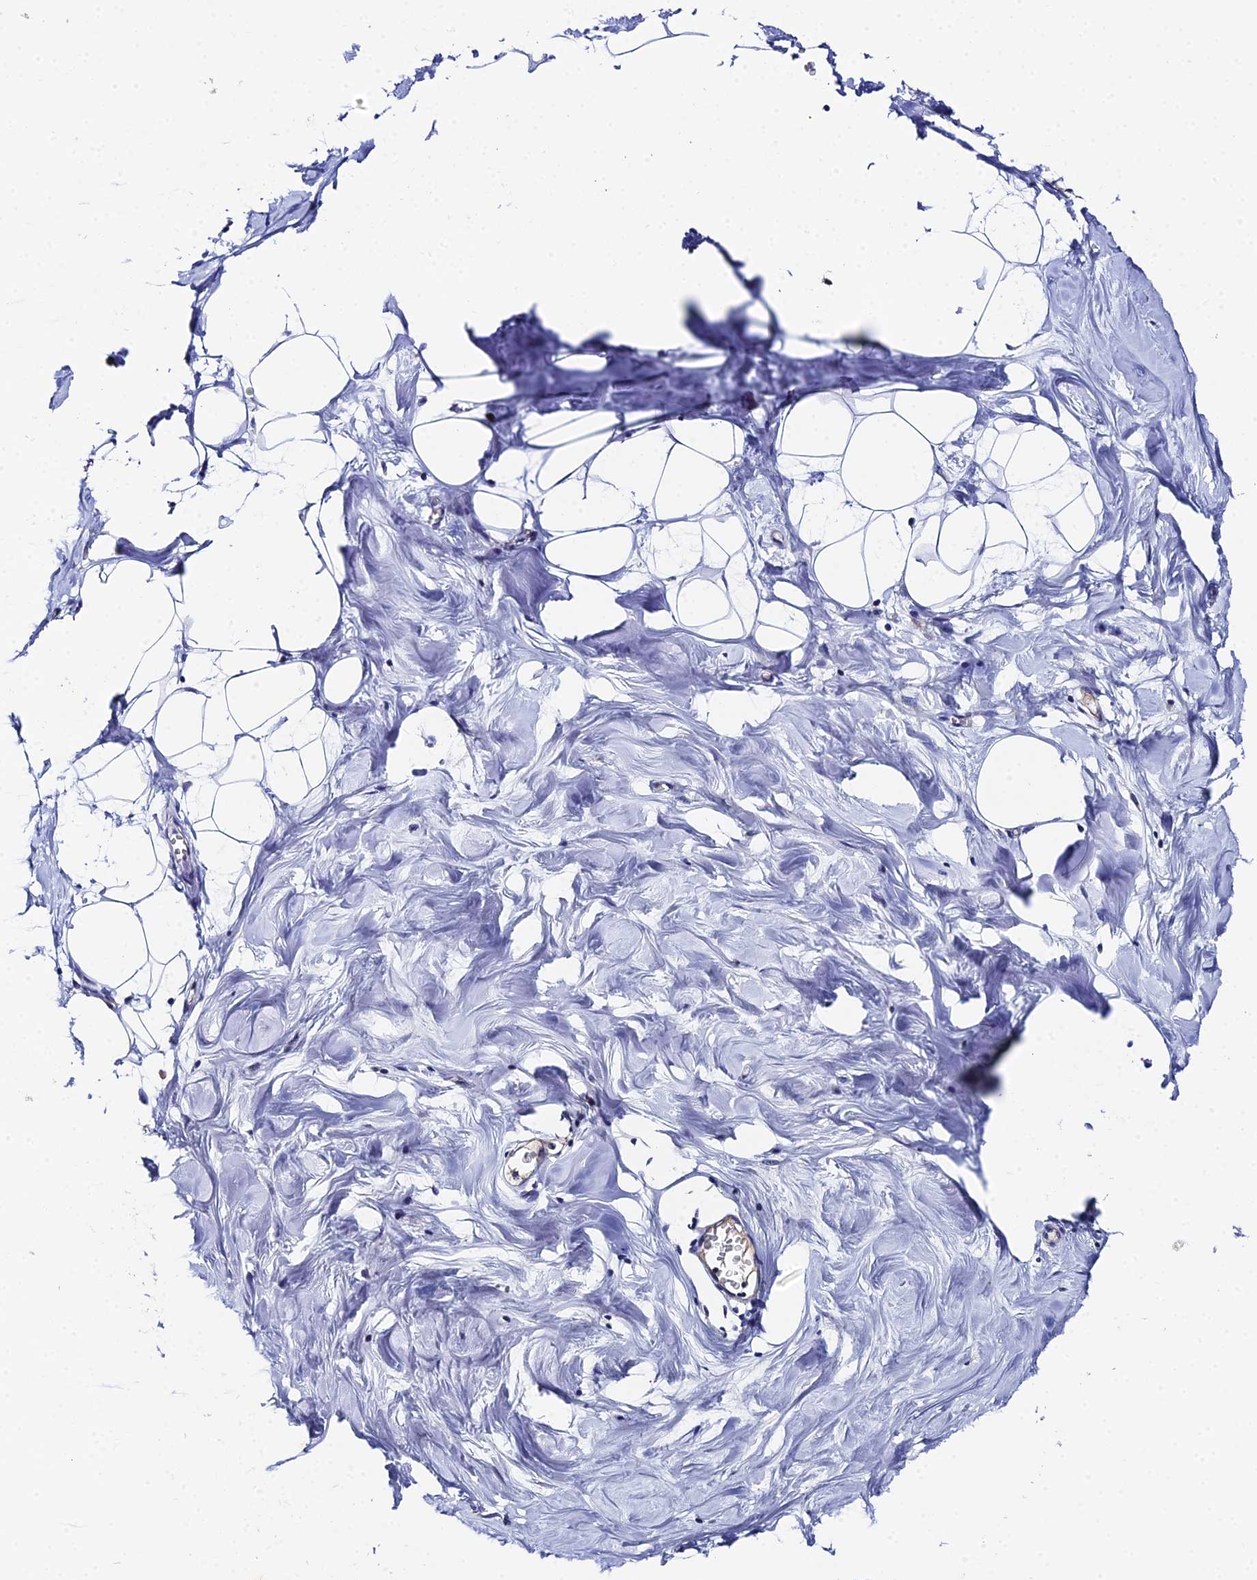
{"staining": {"intensity": "negative", "quantity": "none", "location": "none"}, "tissue": "breast", "cell_type": "Adipocytes", "image_type": "normal", "snomed": [{"axis": "morphology", "description": "Normal tissue, NOS"}, {"axis": "topography", "description": "Breast"}], "caption": "Protein analysis of benign breast reveals no significant expression in adipocytes. (DAB immunohistochemistry visualized using brightfield microscopy, high magnification).", "gene": "UBE2L3", "patient": {"sex": "female", "age": 27}}